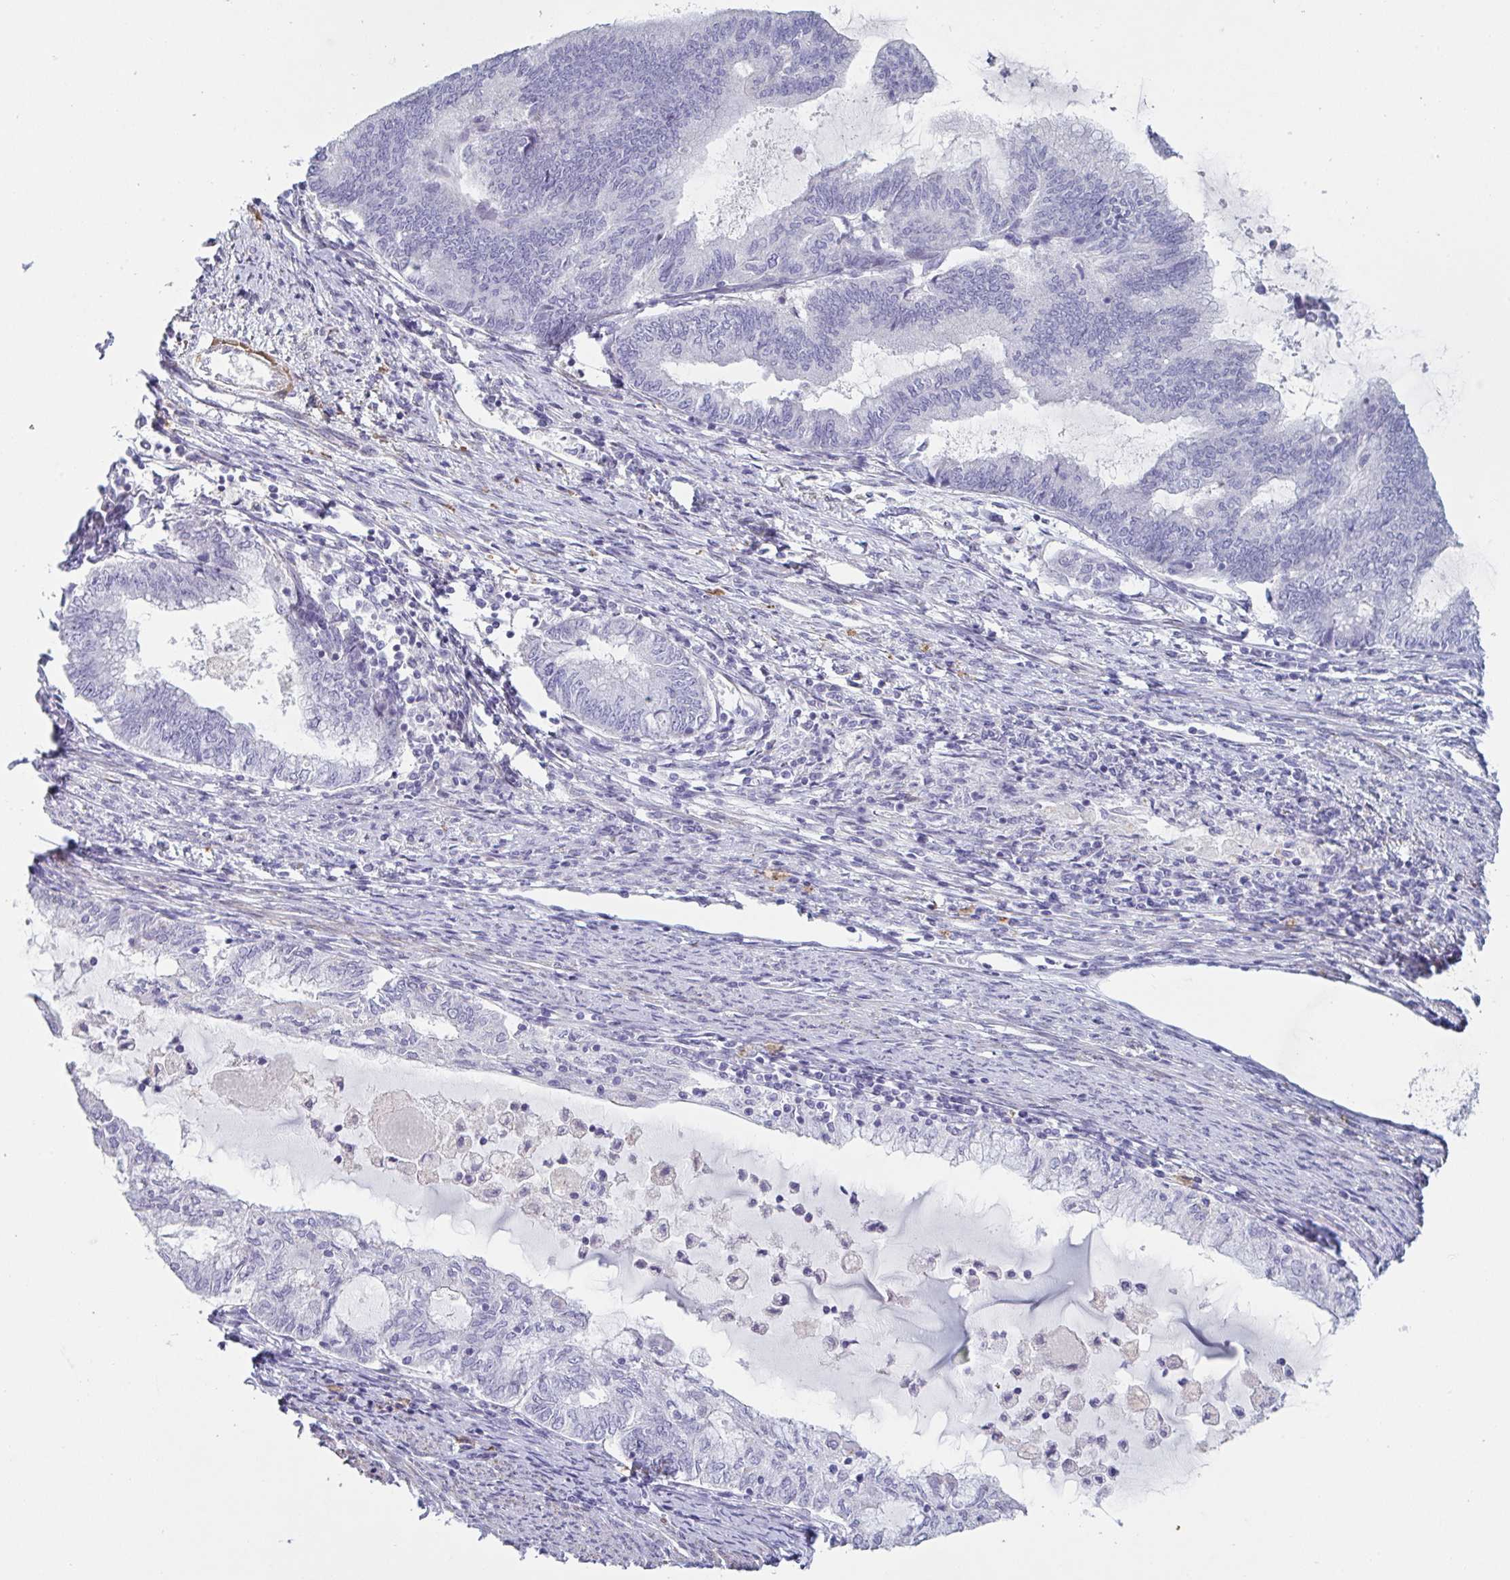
{"staining": {"intensity": "negative", "quantity": "none", "location": "none"}, "tissue": "endometrial cancer", "cell_type": "Tumor cells", "image_type": "cancer", "snomed": [{"axis": "morphology", "description": "Adenocarcinoma, NOS"}, {"axis": "topography", "description": "Endometrium"}], "caption": "Endometrial cancer was stained to show a protein in brown. There is no significant expression in tumor cells.", "gene": "OR5P3", "patient": {"sex": "female", "age": 79}}